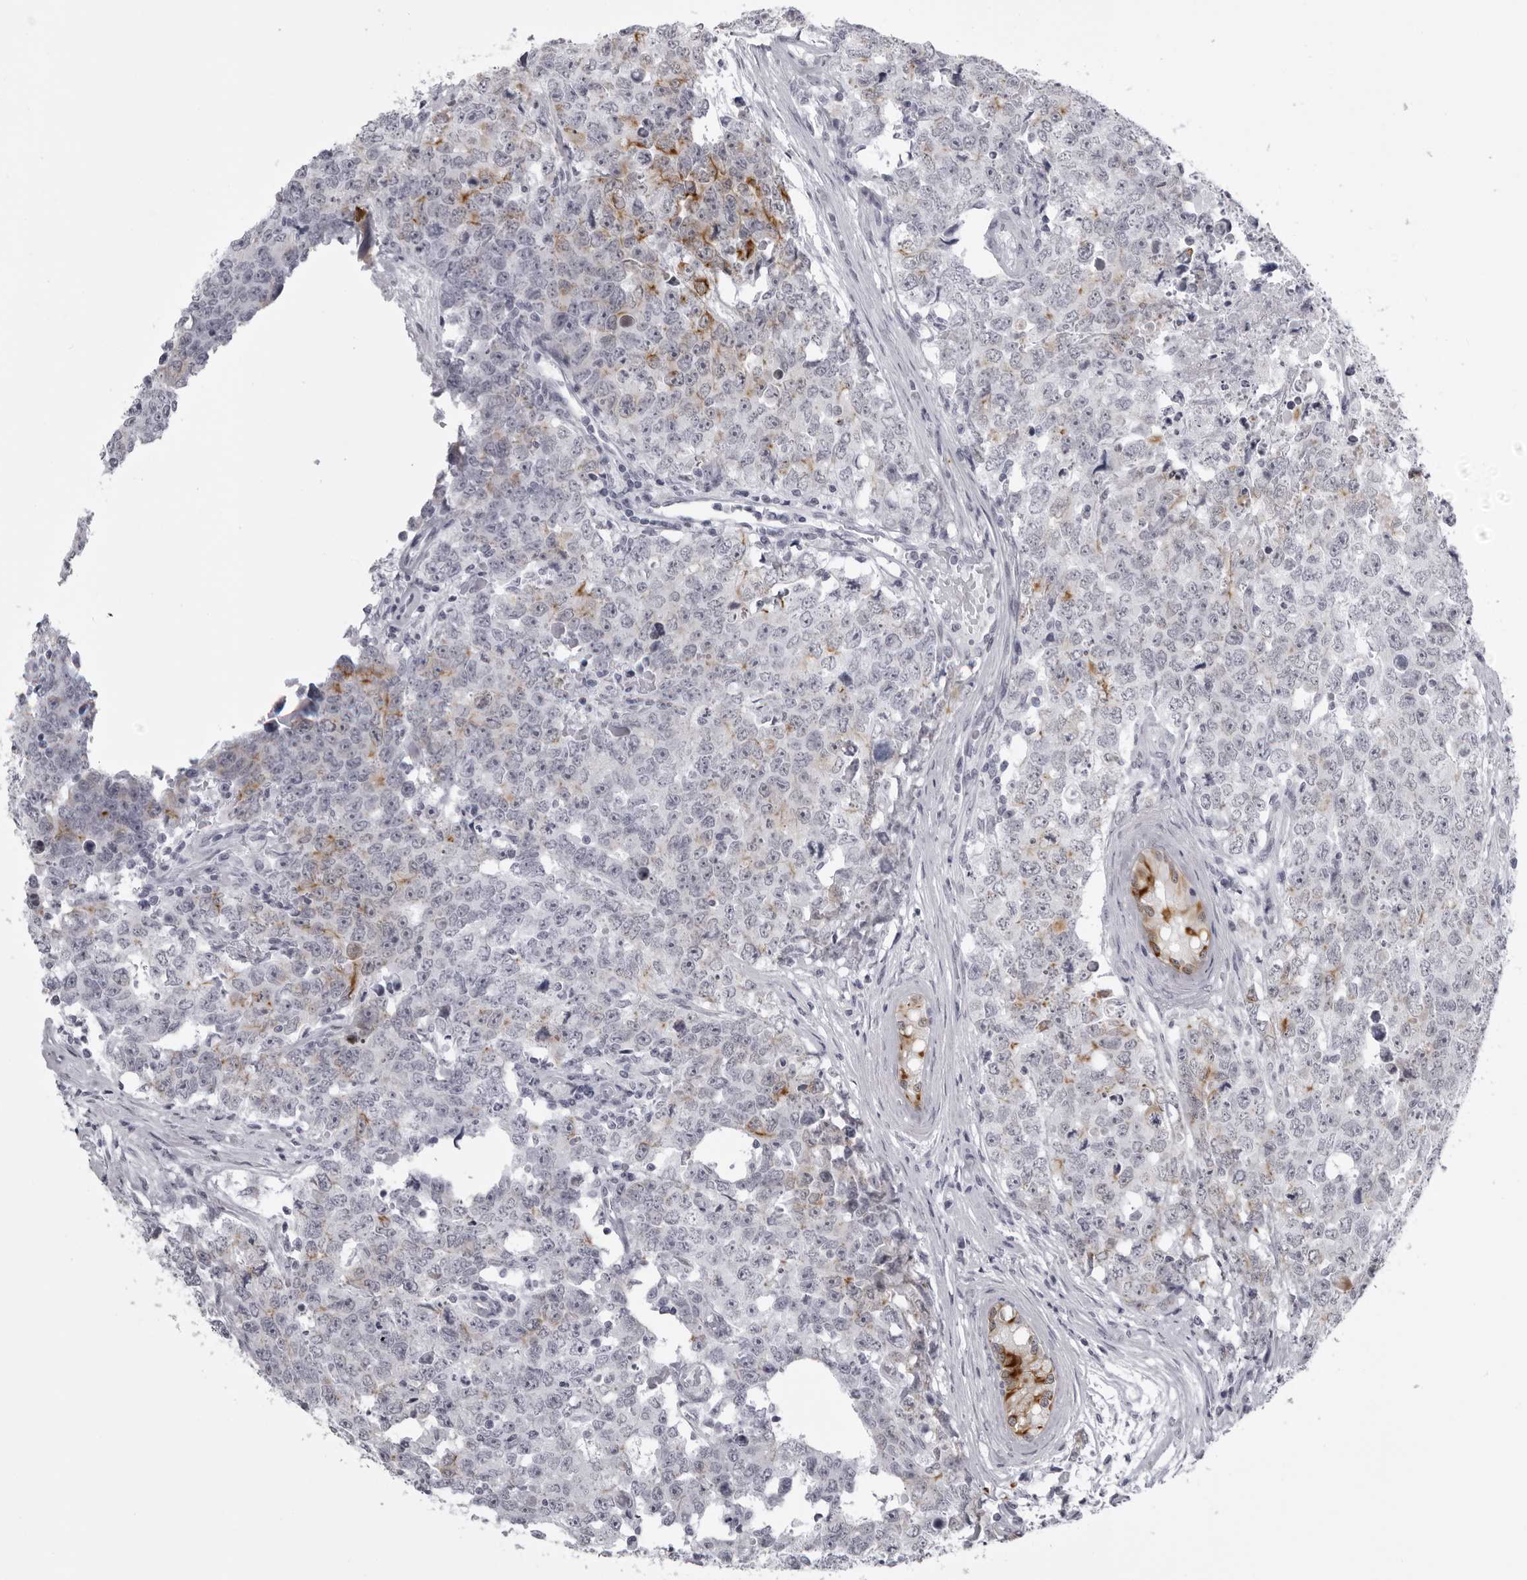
{"staining": {"intensity": "moderate", "quantity": "<25%", "location": "cytoplasmic/membranous"}, "tissue": "testis cancer", "cell_type": "Tumor cells", "image_type": "cancer", "snomed": [{"axis": "morphology", "description": "Carcinoma, Embryonal, NOS"}, {"axis": "topography", "description": "Testis"}], "caption": "Immunohistochemistry (IHC) staining of embryonal carcinoma (testis), which shows low levels of moderate cytoplasmic/membranous expression in about <25% of tumor cells indicating moderate cytoplasmic/membranous protein staining. The staining was performed using DAB (brown) for protein detection and nuclei were counterstained in hematoxylin (blue).", "gene": "UROD", "patient": {"sex": "male", "age": 28}}